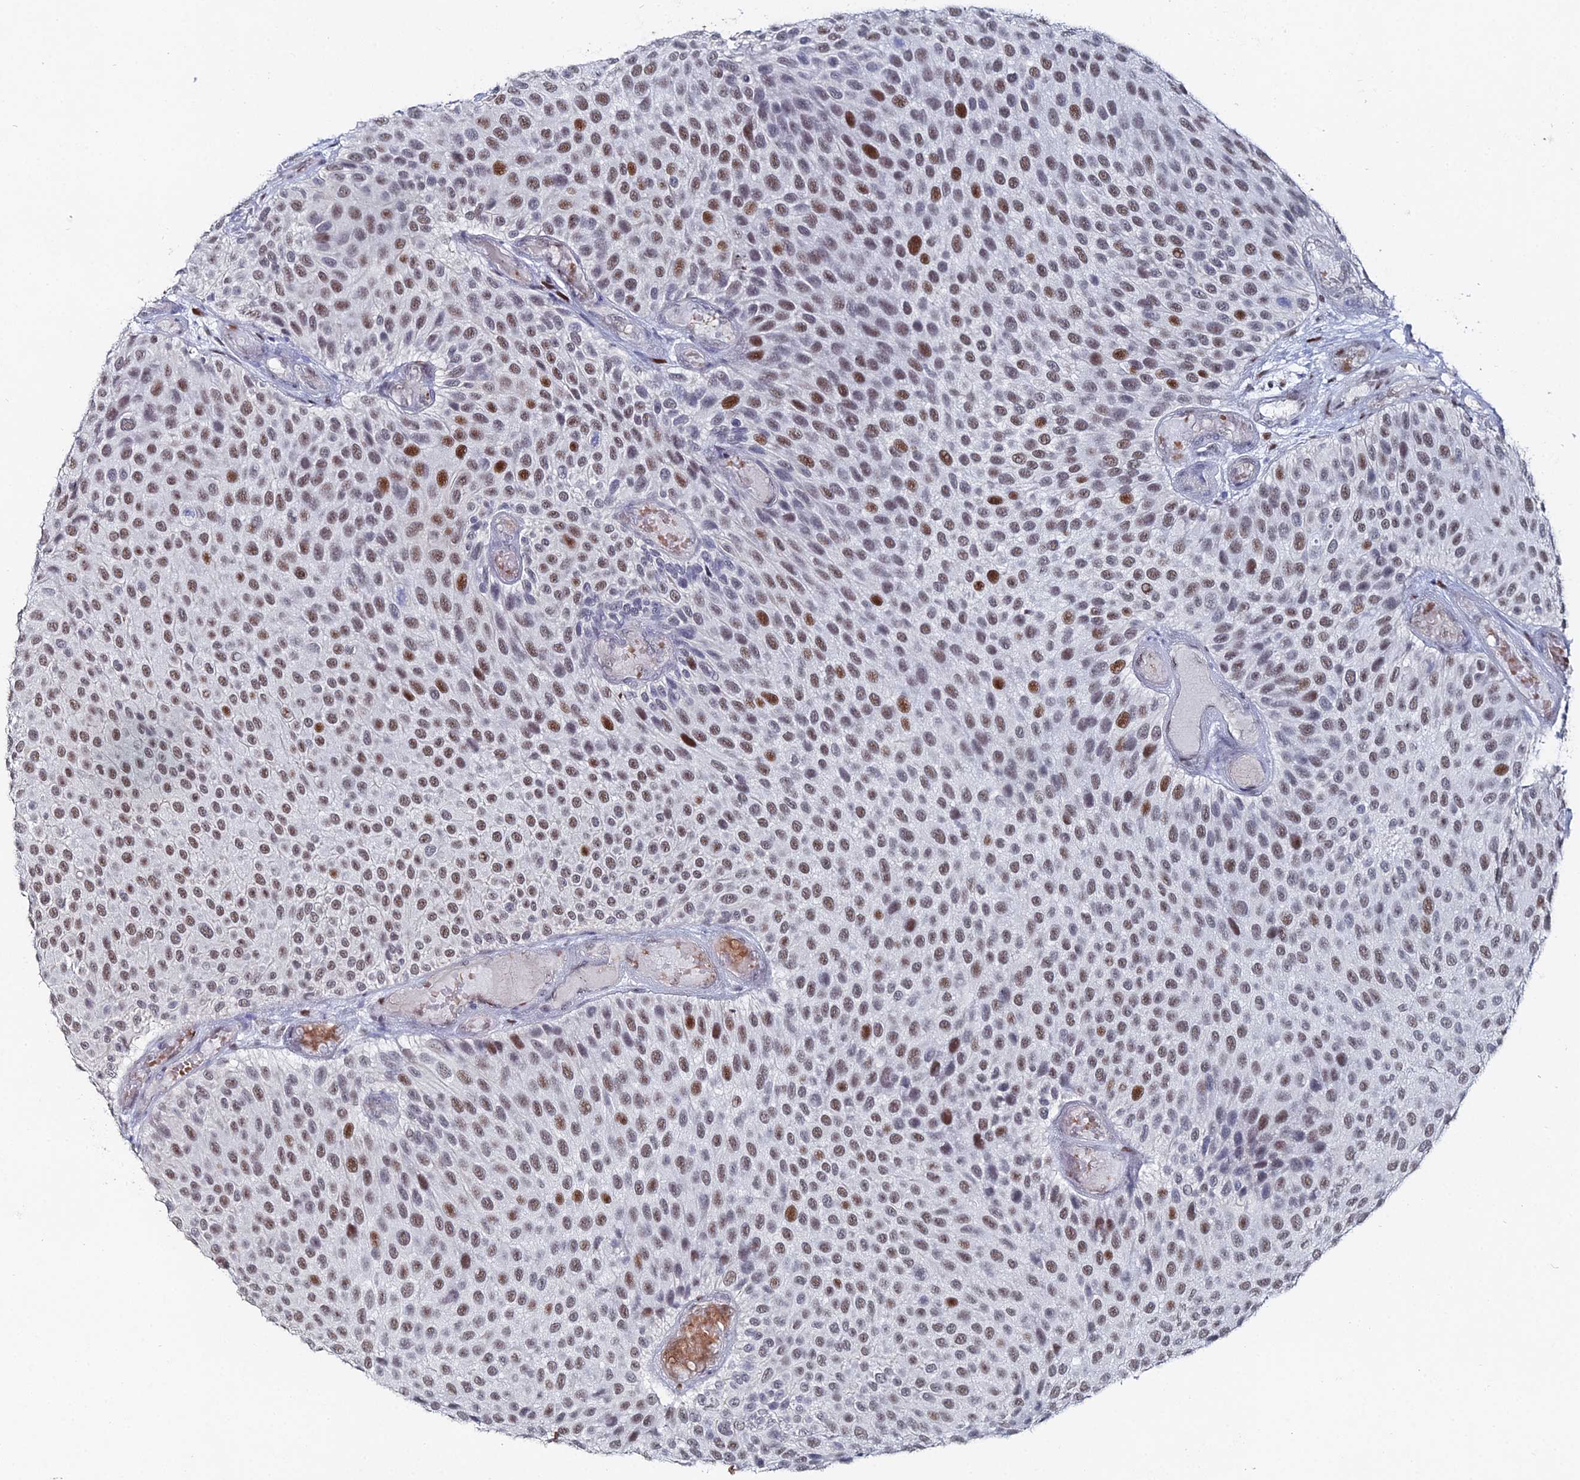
{"staining": {"intensity": "strong", "quantity": "25%-75%", "location": "nuclear"}, "tissue": "urothelial cancer", "cell_type": "Tumor cells", "image_type": "cancer", "snomed": [{"axis": "morphology", "description": "Urothelial carcinoma, Low grade"}, {"axis": "topography", "description": "Urinary bladder"}], "caption": "Immunohistochemical staining of human urothelial cancer displays high levels of strong nuclear protein expression in approximately 25%-75% of tumor cells.", "gene": "GSC2", "patient": {"sex": "male", "age": 89}}